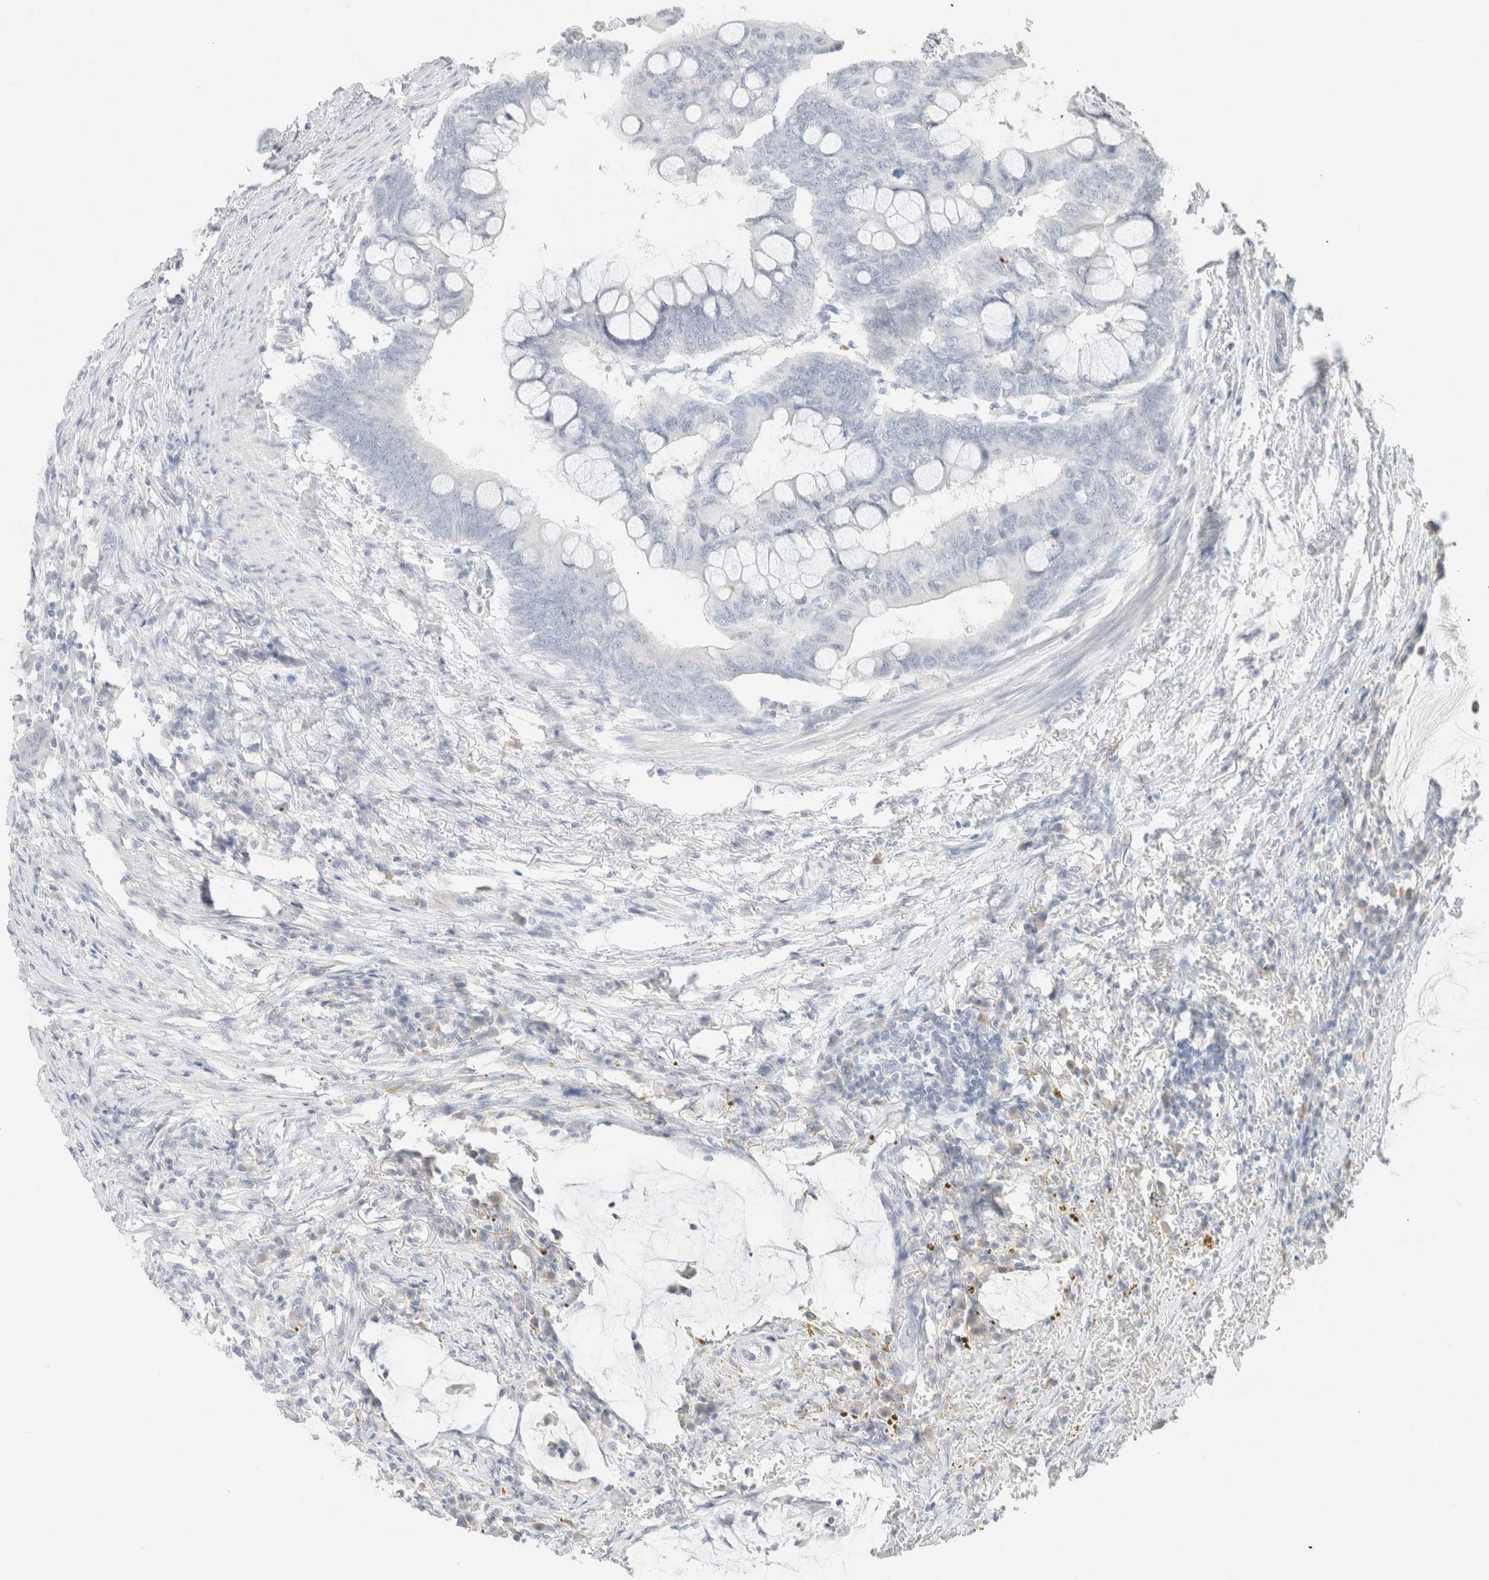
{"staining": {"intensity": "negative", "quantity": "none", "location": "none"}, "tissue": "colorectal cancer", "cell_type": "Tumor cells", "image_type": "cancer", "snomed": [{"axis": "morphology", "description": "Normal tissue, NOS"}, {"axis": "morphology", "description": "Adenocarcinoma, NOS"}, {"axis": "topography", "description": "Rectum"}, {"axis": "topography", "description": "Peripheral nerve tissue"}], "caption": "DAB immunohistochemical staining of human colorectal cancer (adenocarcinoma) exhibits no significant positivity in tumor cells. (DAB (3,3'-diaminobenzidine) immunohistochemistry with hematoxylin counter stain).", "gene": "CPA1", "patient": {"sex": "male", "age": 92}}